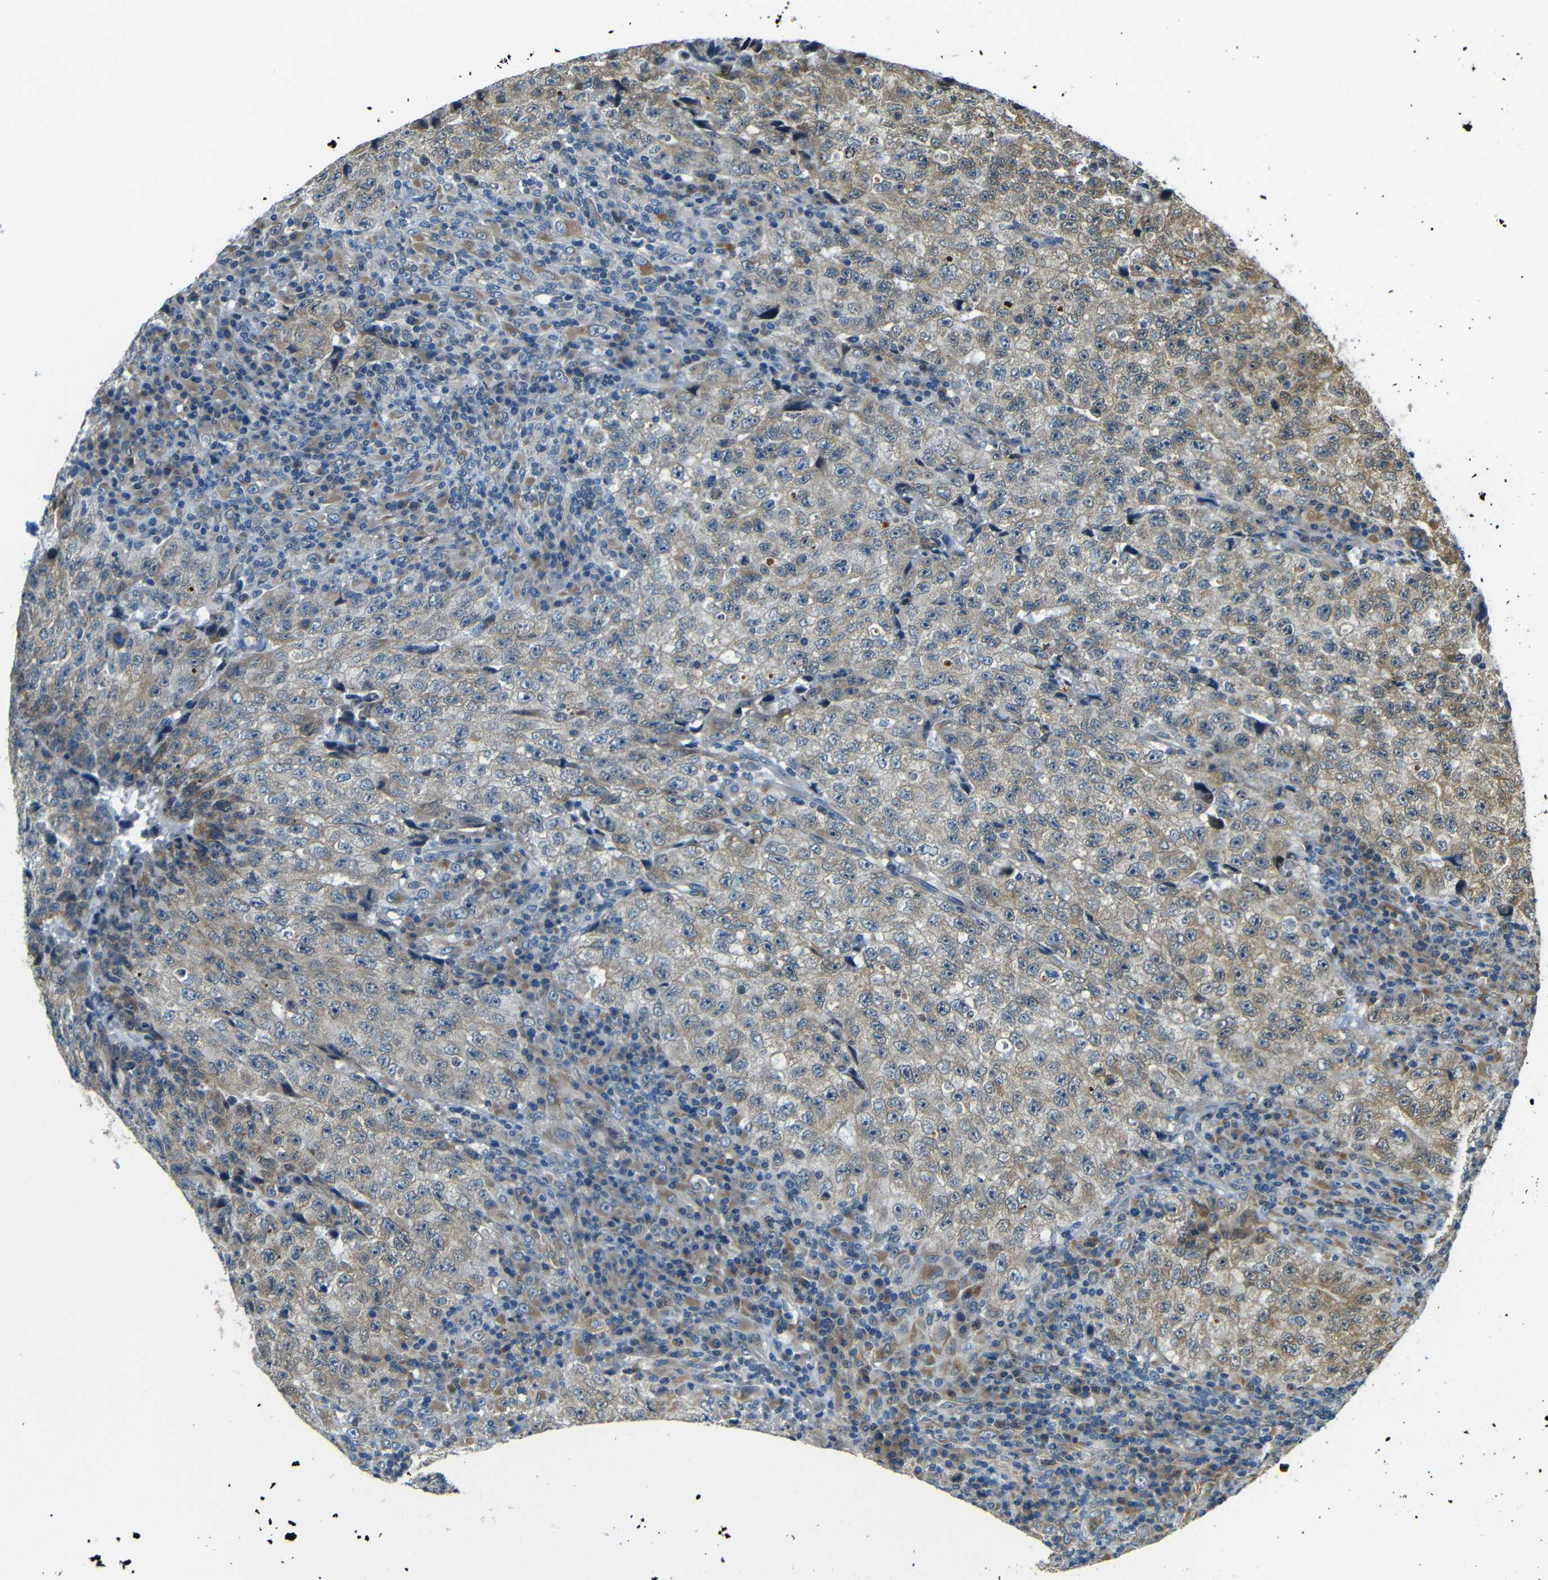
{"staining": {"intensity": "weak", "quantity": ">75%", "location": "cytoplasmic/membranous"}, "tissue": "testis cancer", "cell_type": "Tumor cells", "image_type": "cancer", "snomed": [{"axis": "morphology", "description": "Necrosis, NOS"}, {"axis": "morphology", "description": "Carcinoma, Embryonal, NOS"}, {"axis": "topography", "description": "Testis"}], "caption": "Testis embryonal carcinoma stained with immunohistochemistry shows weak cytoplasmic/membranous positivity in about >75% of tumor cells.", "gene": "VAPB", "patient": {"sex": "male", "age": 19}}